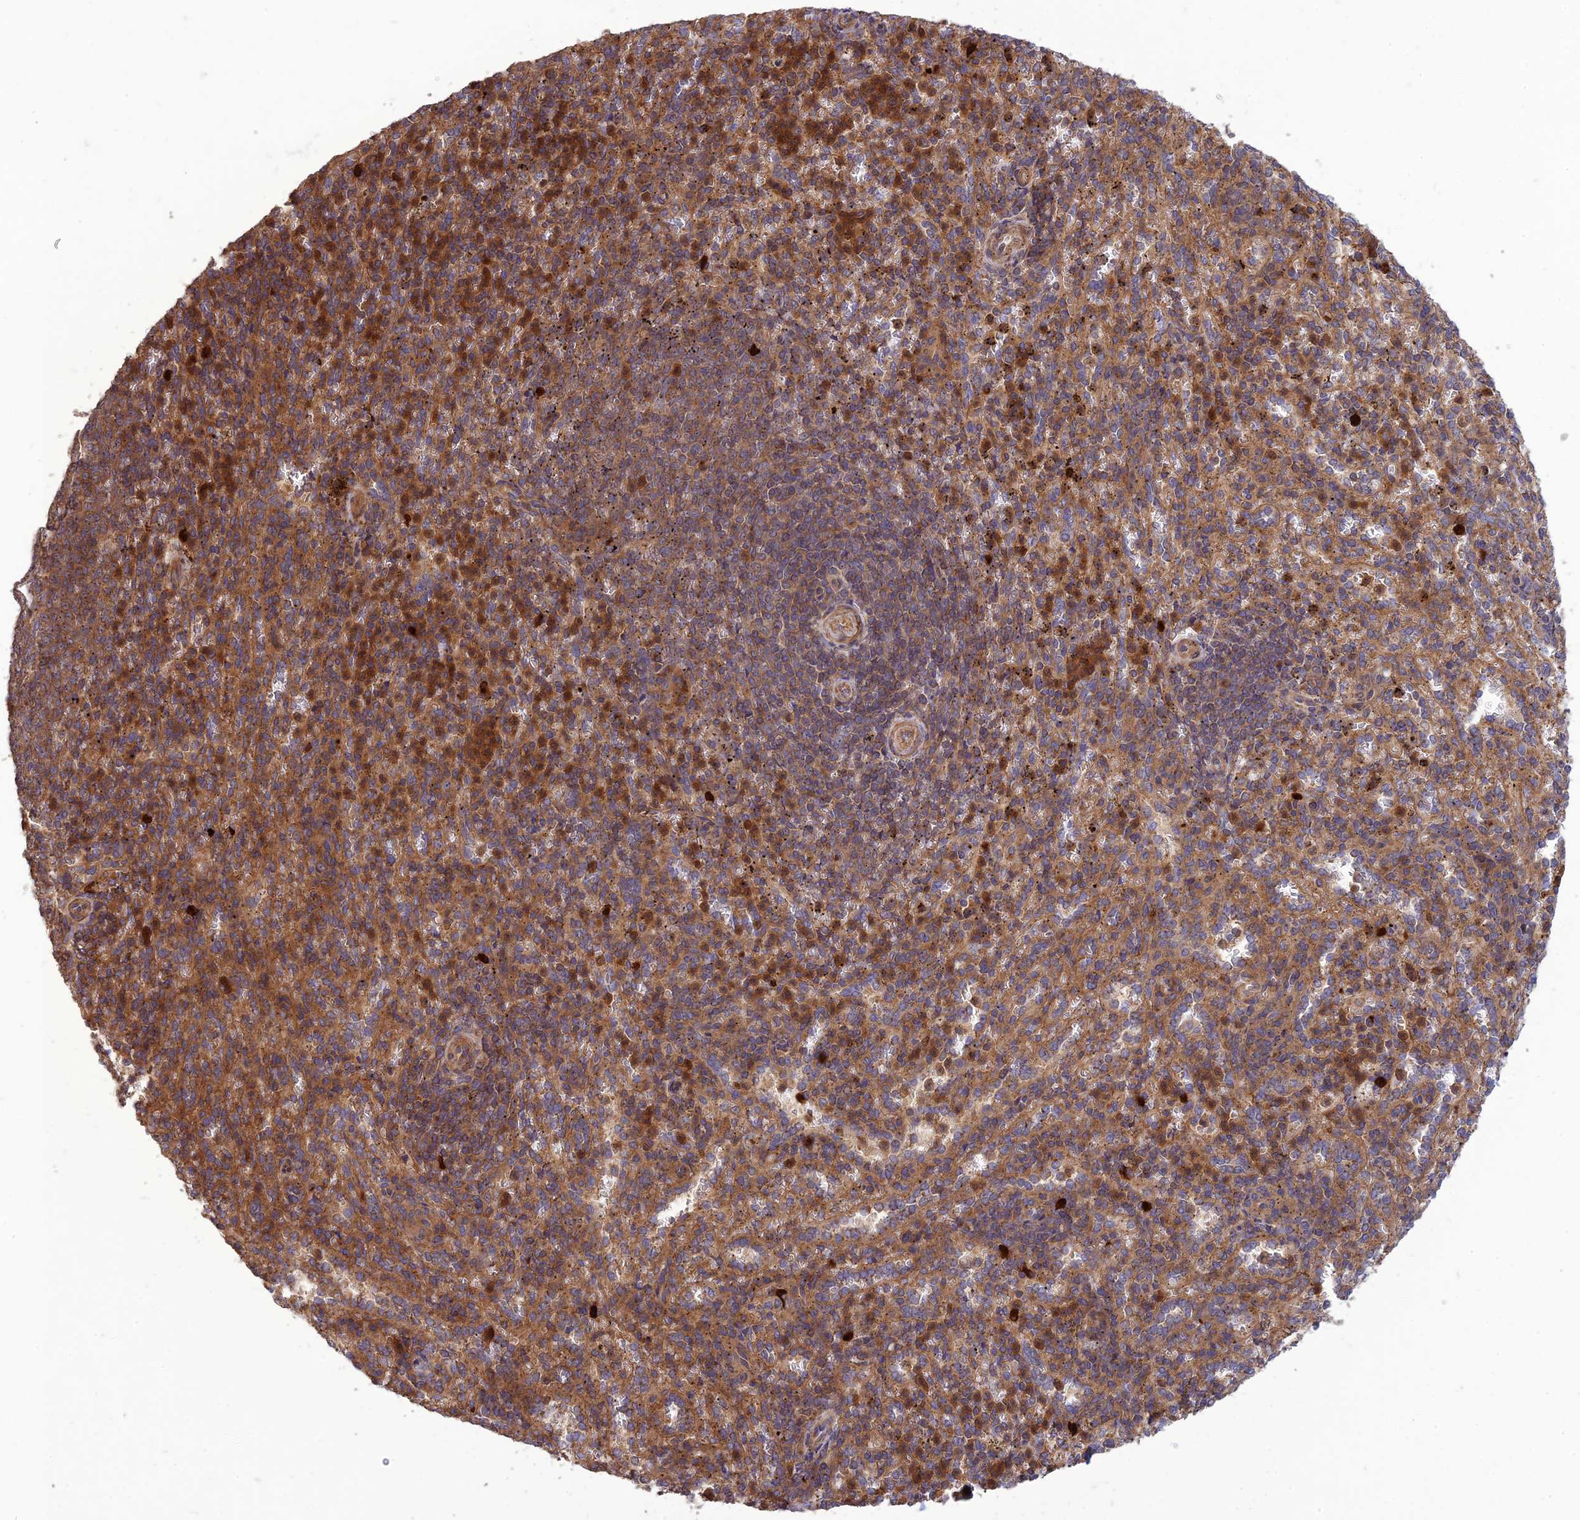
{"staining": {"intensity": "moderate", "quantity": "25%-75%", "location": "cytoplasmic/membranous"}, "tissue": "spleen", "cell_type": "Cells in red pulp", "image_type": "normal", "snomed": [{"axis": "morphology", "description": "Normal tissue, NOS"}, {"axis": "topography", "description": "Spleen"}], "caption": "Moderate cytoplasmic/membranous positivity for a protein is appreciated in about 25%-75% of cells in red pulp of unremarkable spleen using immunohistochemistry (IHC).", "gene": "TMEM131L", "patient": {"sex": "female", "age": 21}}